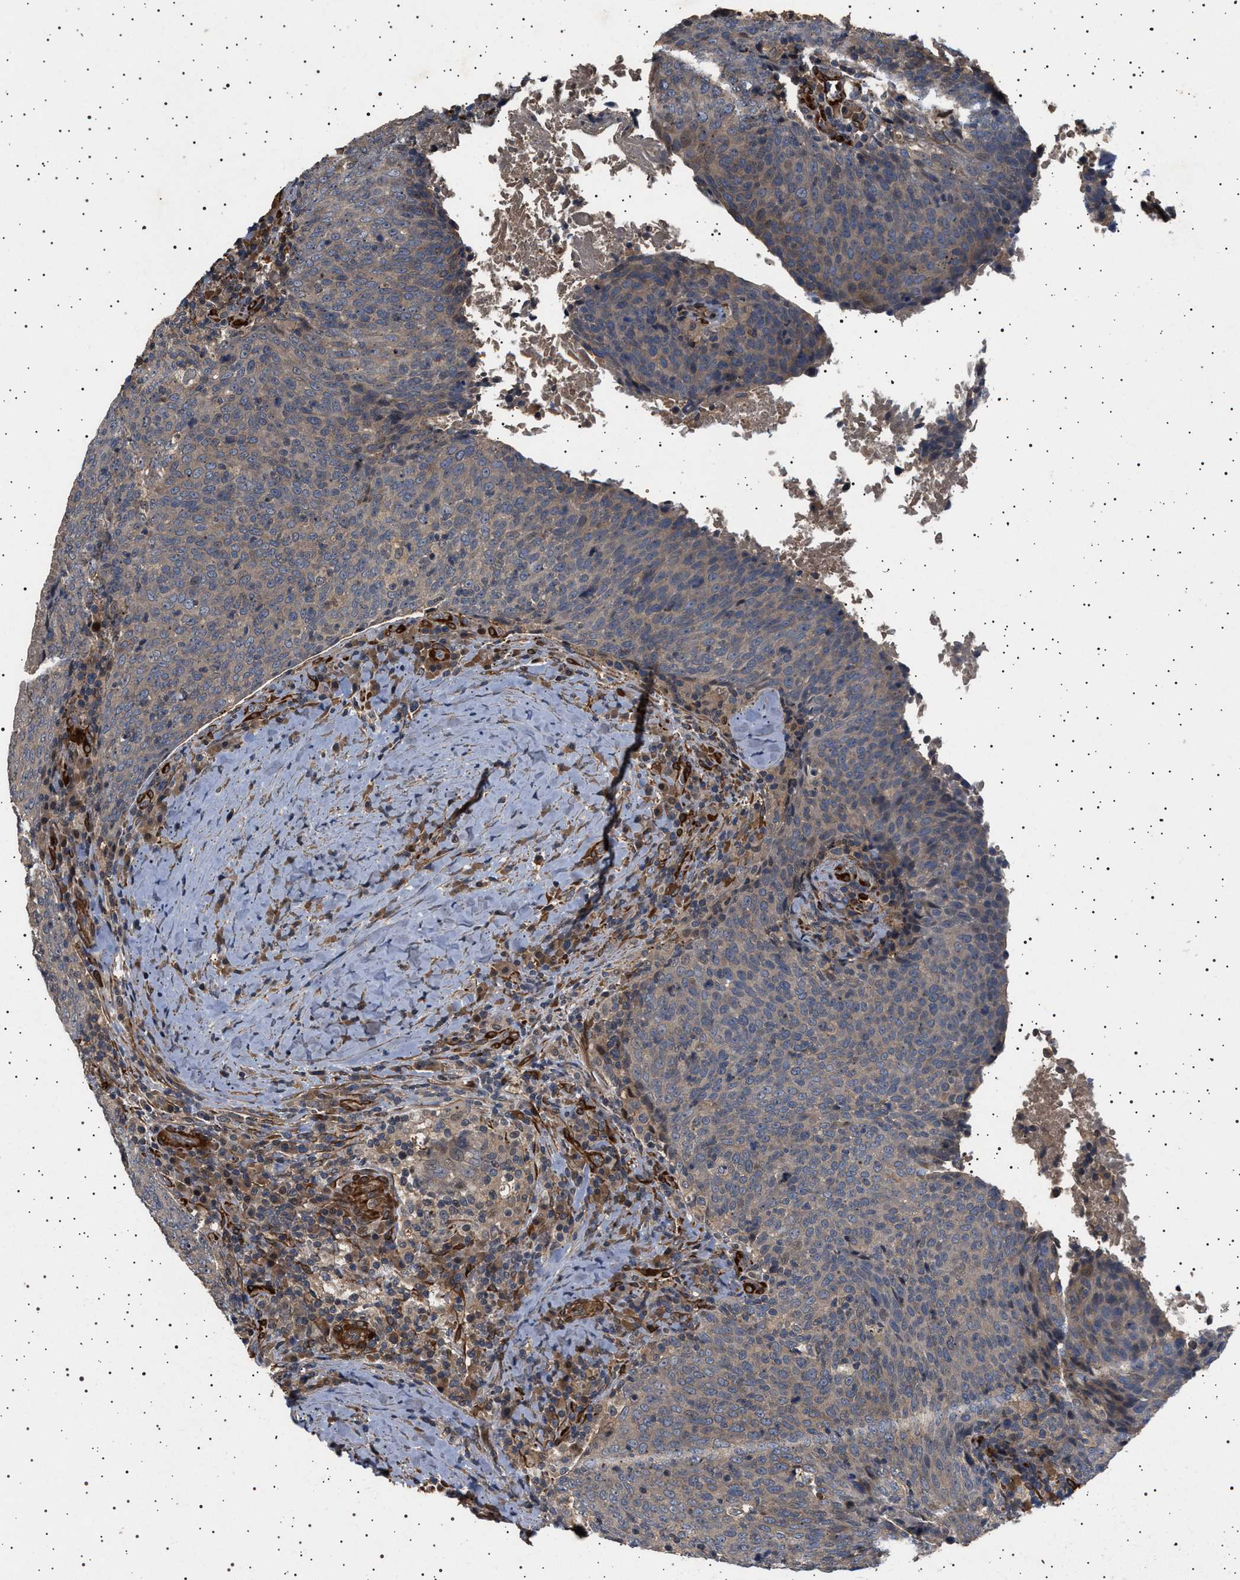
{"staining": {"intensity": "weak", "quantity": "<25%", "location": "cytoplasmic/membranous"}, "tissue": "head and neck cancer", "cell_type": "Tumor cells", "image_type": "cancer", "snomed": [{"axis": "morphology", "description": "Squamous cell carcinoma, NOS"}, {"axis": "morphology", "description": "Squamous cell carcinoma, metastatic, NOS"}, {"axis": "topography", "description": "Lymph node"}, {"axis": "topography", "description": "Head-Neck"}], "caption": "This is an immunohistochemistry (IHC) histopathology image of head and neck cancer. There is no staining in tumor cells.", "gene": "GUCY1B1", "patient": {"sex": "male", "age": 62}}